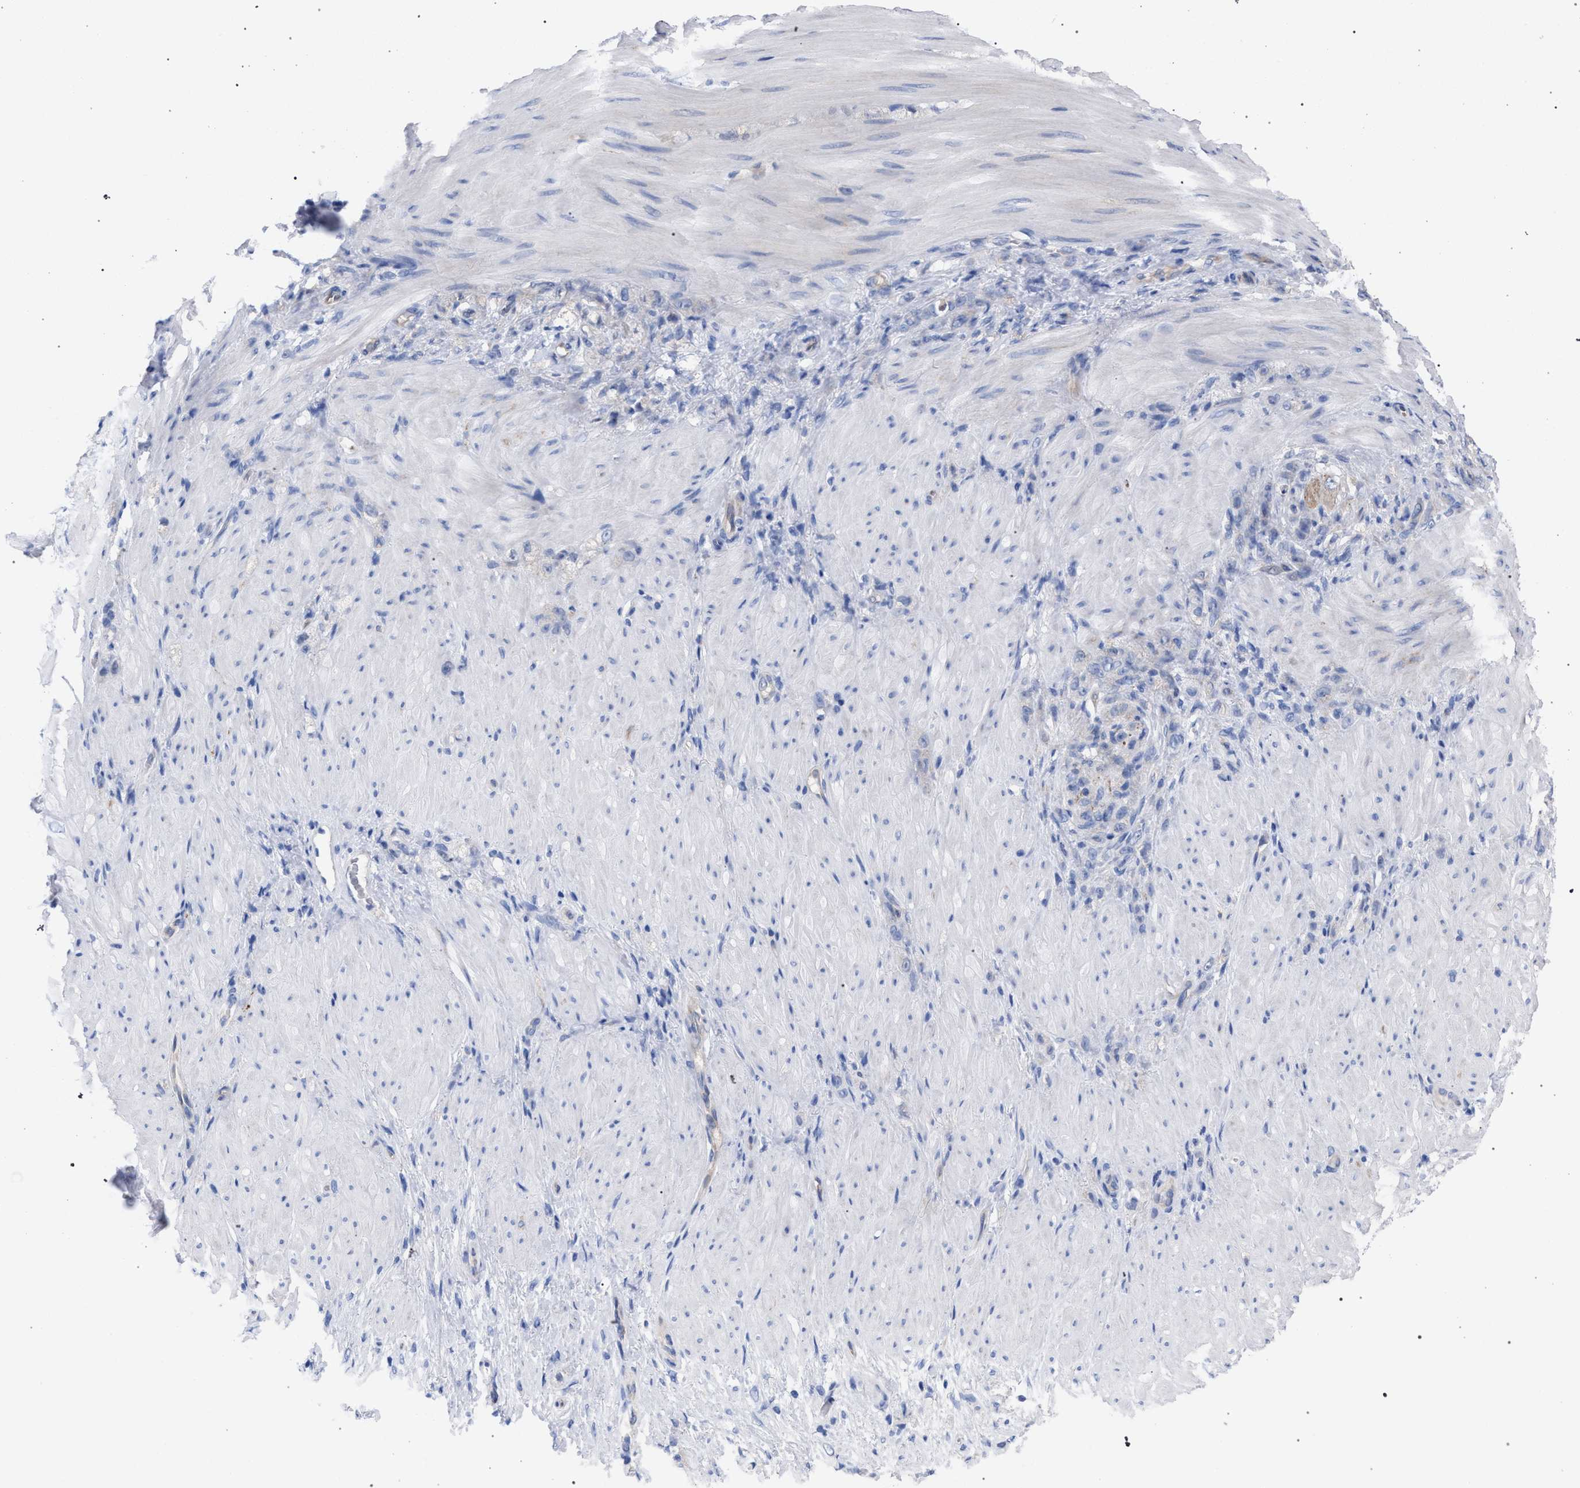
{"staining": {"intensity": "negative", "quantity": "none", "location": "none"}, "tissue": "stomach cancer", "cell_type": "Tumor cells", "image_type": "cancer", "snomed": [{"axis": "morphology", "description": "Normal tissue, NOS"}, {"axis": "morphology", "description": "Adenocarcinoma, NOS"}, {"axis": "topography", "description": "Stomach"}], "caption": "Tumor cells show no significant protein staining in stomach cancer. (DAB immunohistochemistry (IHC) visualized using brightfield microscopy, high magnification).", "gene": "GMPR", "patient": {"sex": "male", "age": 82}}